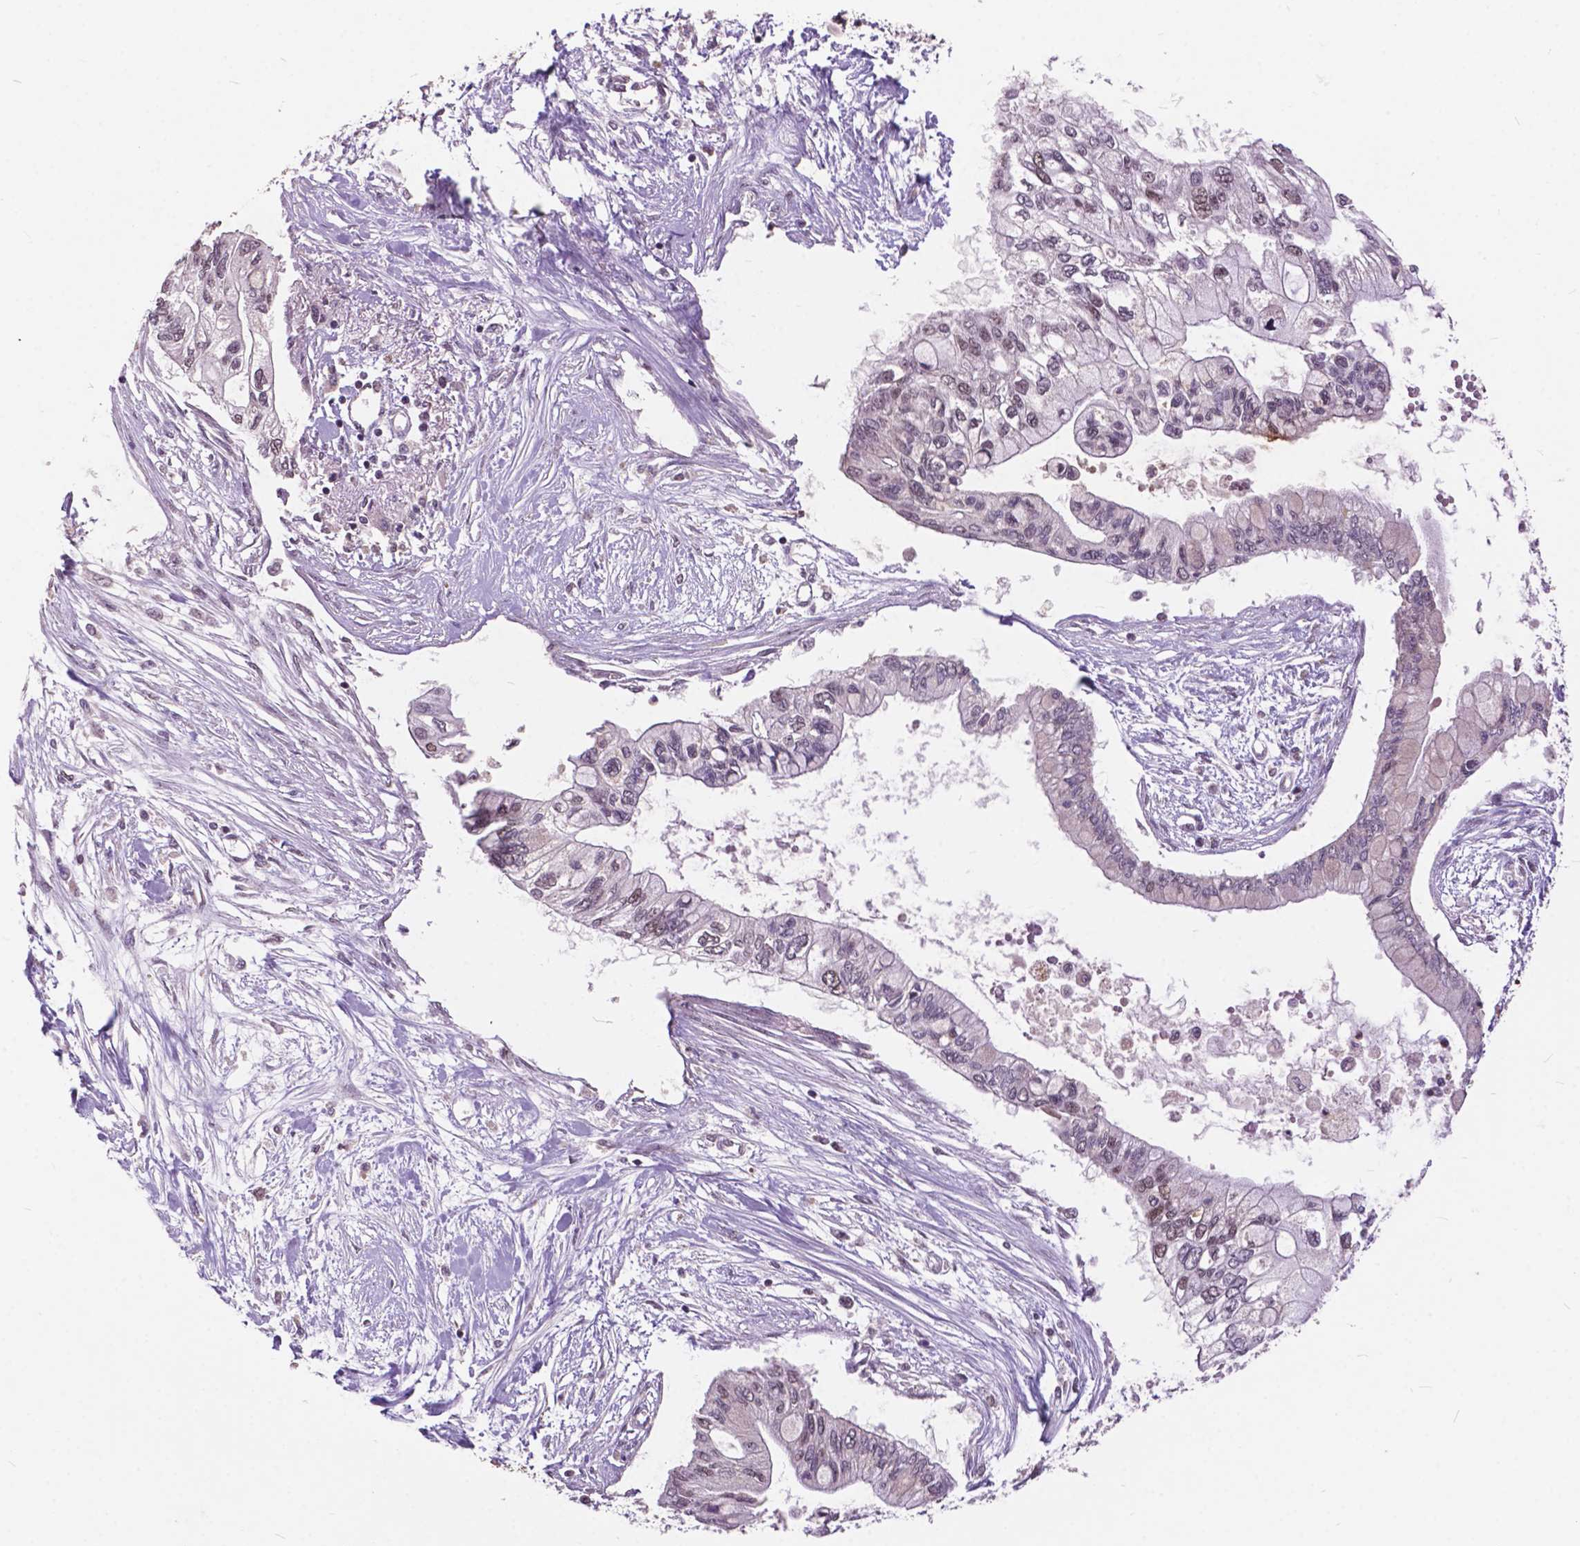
{"staining": {"intensity": "weak", "quantity": "<25%", "location": "nuclear"}, "tissue": "pancreatic cancer", "cell_type": "Tumor cells", "image_type": "cancer", "snomed": [{"axis": "morphology", "description": "Adenocarcinoma, NOS"}, {"axis": "topography", "description": "Pancreas"}], "caption": "The histopathology image displays no significant staining in tumor cells of pancreatic cancer. (Brightfield microscopy of DAB (3,3'-diaminobenzidine) immunohistochemistry (IHC) at high magnification).", "gene": "MSH2", "patient": {"sex": "female", "age": 77}}